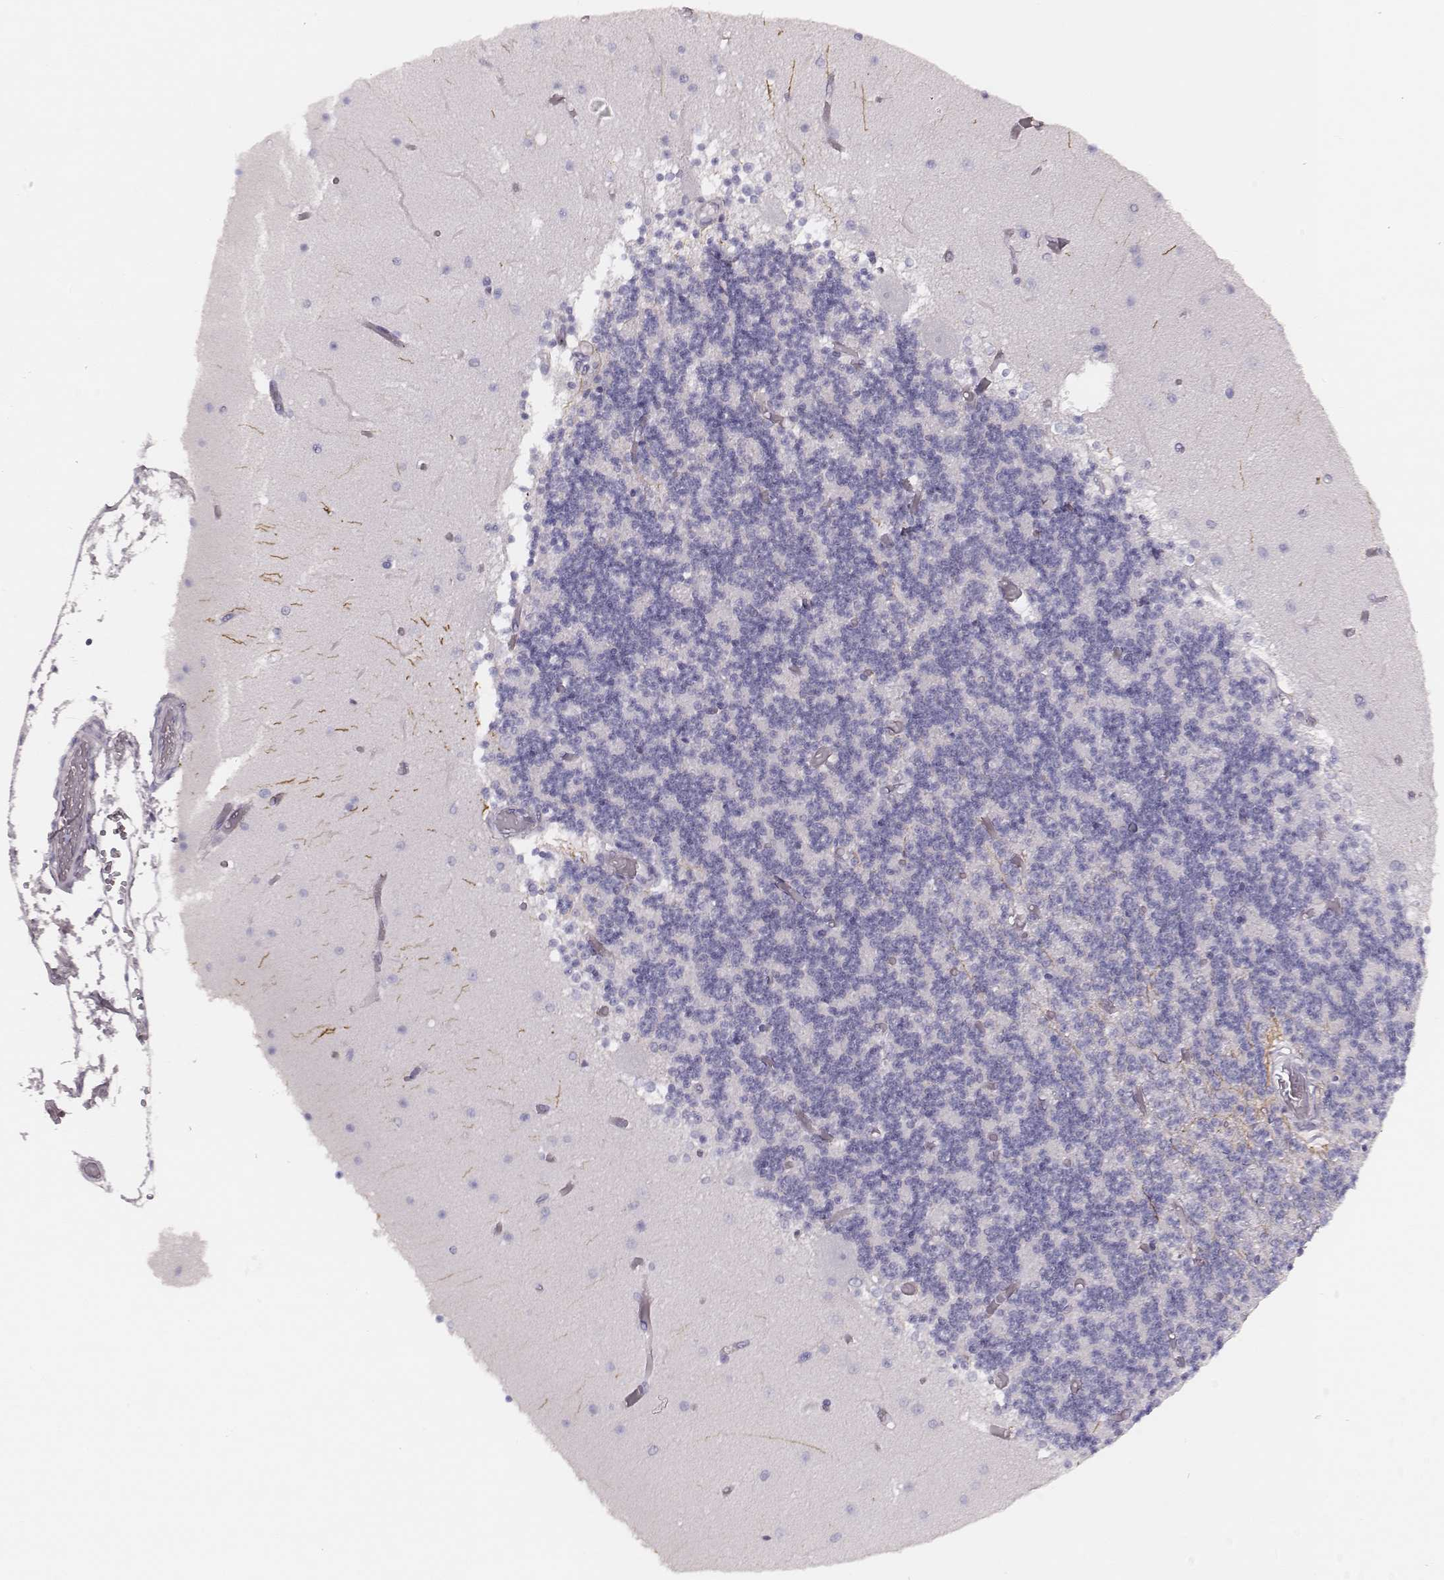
{"staining": {"intensity": "negative", "quantity": "none", "location": "none"}, "tissue": "cerebellum", "cell_type": "Cells in granular layer", "image_type": "normal", "snomed": [{"axis": "morphology", "description": "Normal tissue, NOS"}, {"axis": "topography", "description": "Cerebellum"}], "caption": "This is an IHC photomicrograph of benign cerebellum. There is no positivity in cells in granular layer.", "gene": "ENSG00000285837", "patient": {"sex": "female", "age": 28}}